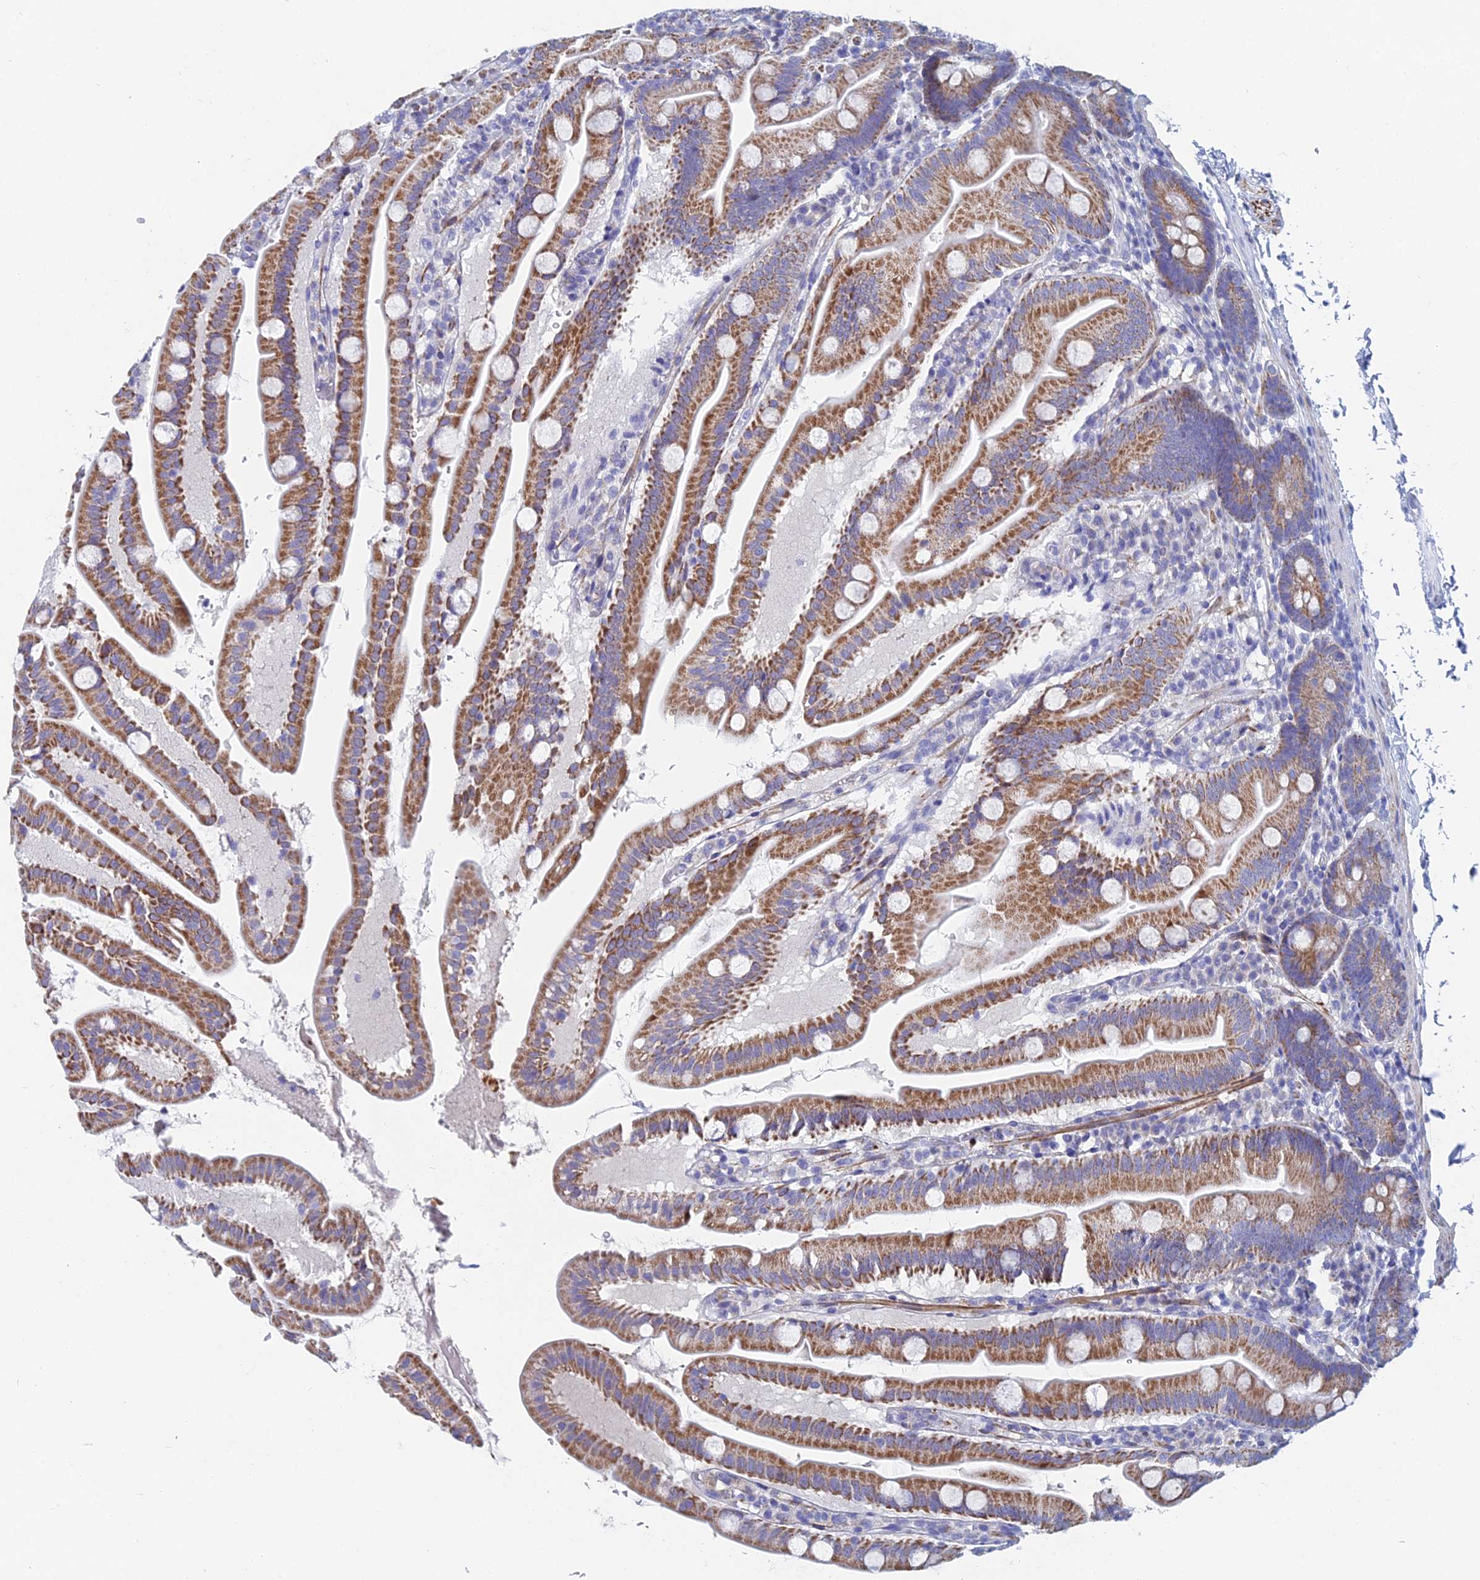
{"staining": {"intensity": "moderate", "quantity": ">75%", "location": "cytoplasmic/membranous"}, "tissue": "small intestine", "cell_type": "Glandular cells", "image_type": "normal", "snomed": [{"axis": "morphology", "description": "Normal tissue, NOS"}, {"axis": "topography", "description": "Small intestine"}], "caption": "Brown immunohistochemical staining in benign small intestine exhibits moderate cytoplasmic/membranous positivity in about >75% of glandular cells.", "gene": "ACSM1", "patient": {"sex": "female", "age": 68}}